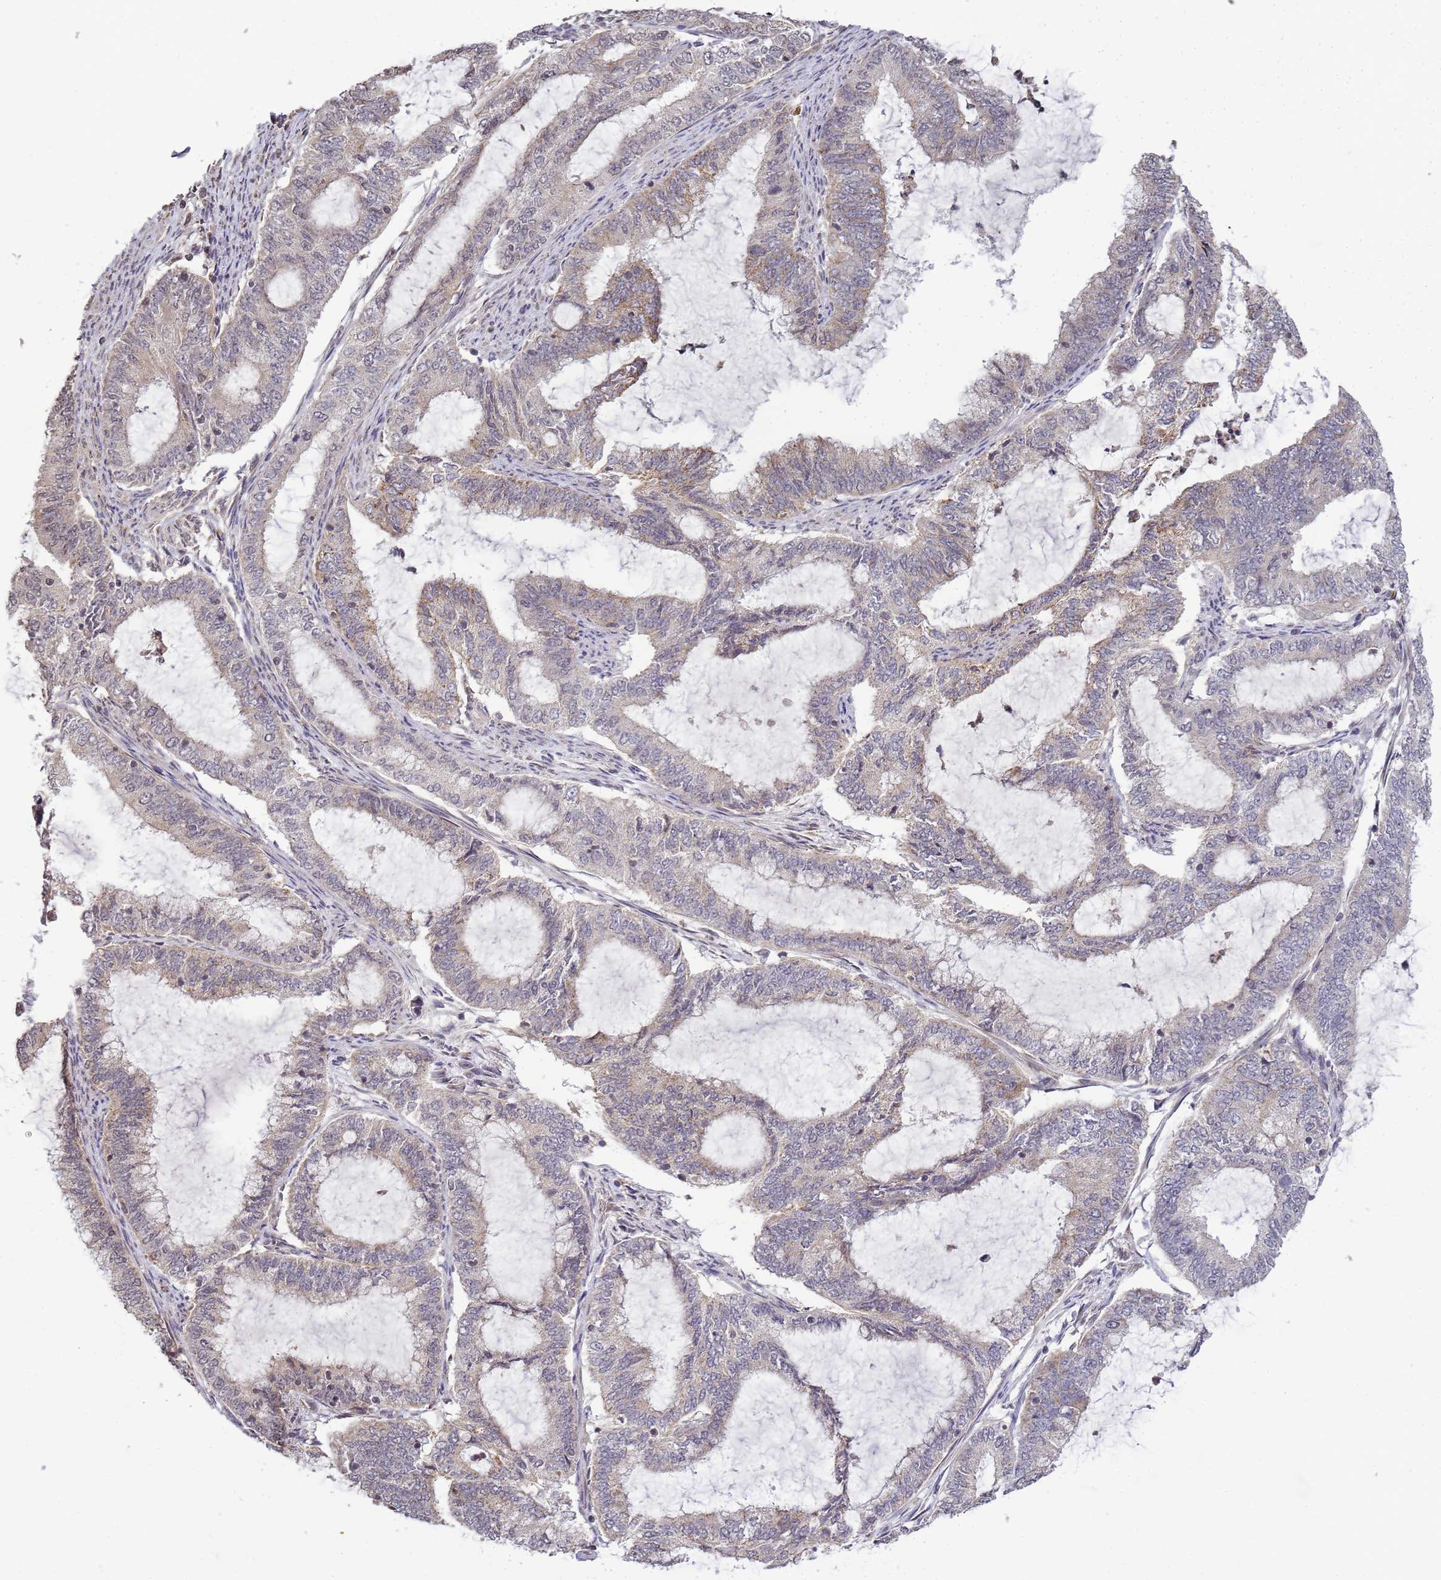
{"staining": {"intensity": "weak", "quantity": "<25%", "location": "cytoplasmic/membranous"}, "tissue": "endometrial cancer", "cell_type": "Tumor cells", "image_type": "cancer", "snomed": [{"axis": "morphology", "description": "Adenocarcinoma, NOS"}, {"axis": "topography", "description": "Endometrium"}], "caption": "Endometrial cancer (adenocarcinoma) was stained to show a protein in brown. There is no significant expression in tumor cells.", "gene": "MYL7", "patient": {"sex": "female", "age": 51}}